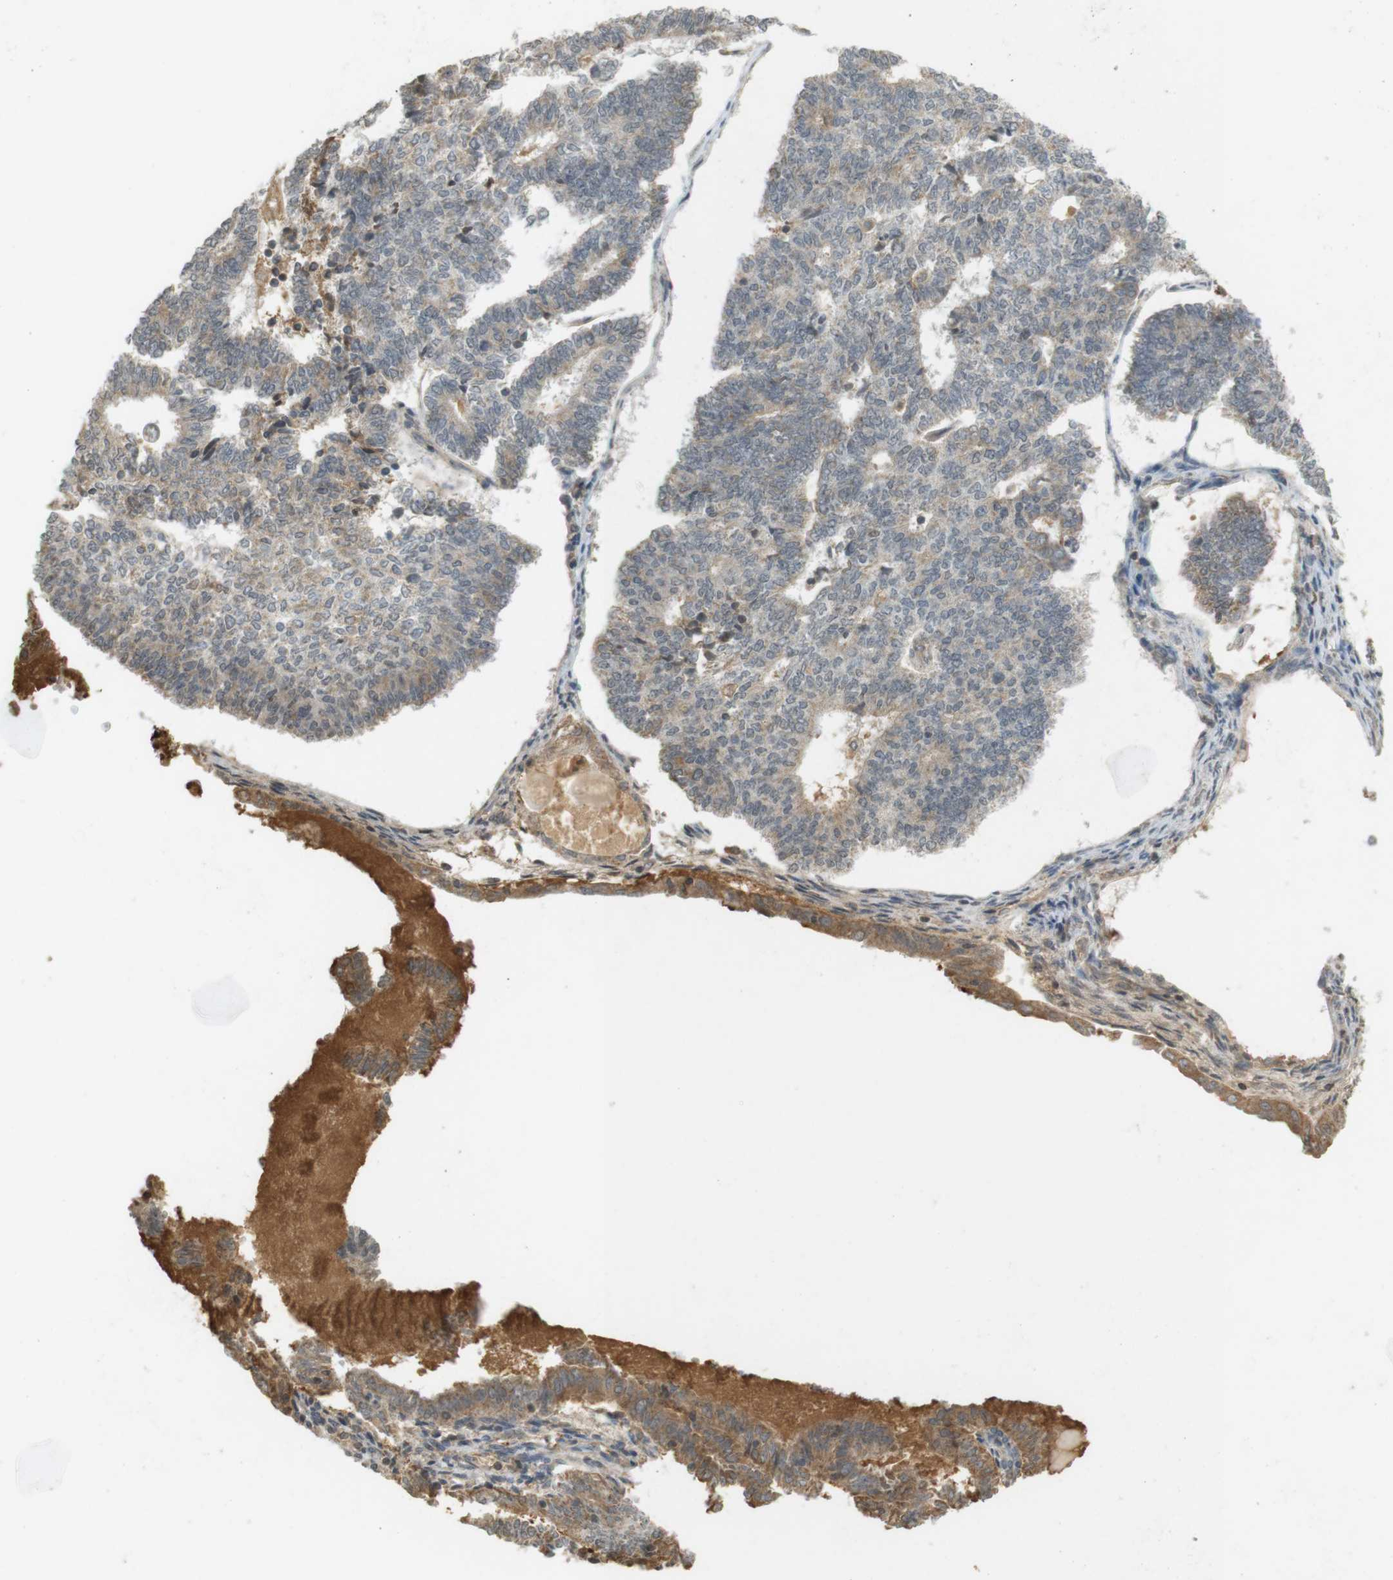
{"staining": {"intensity": "weak", "quantity": "<25%", "location": "cytoplasmic/membranous"}, "tissue": "endometrial cancer", "cell_type": "Tumor cells", "image_type": "cancer", "snomed": [{"axis": "morphology", "description": "Adenocarcinoma, NOS"}, {"axis": "topography", "description": "Endometrium"}], "caption": "Protein analysis of endometrial cancer reveals no significant positivity in tumor cells. (DAB immunohistochemistry, high magnification).", "gene": "SRR", "patient": {"sex": "female", "age": 70}}